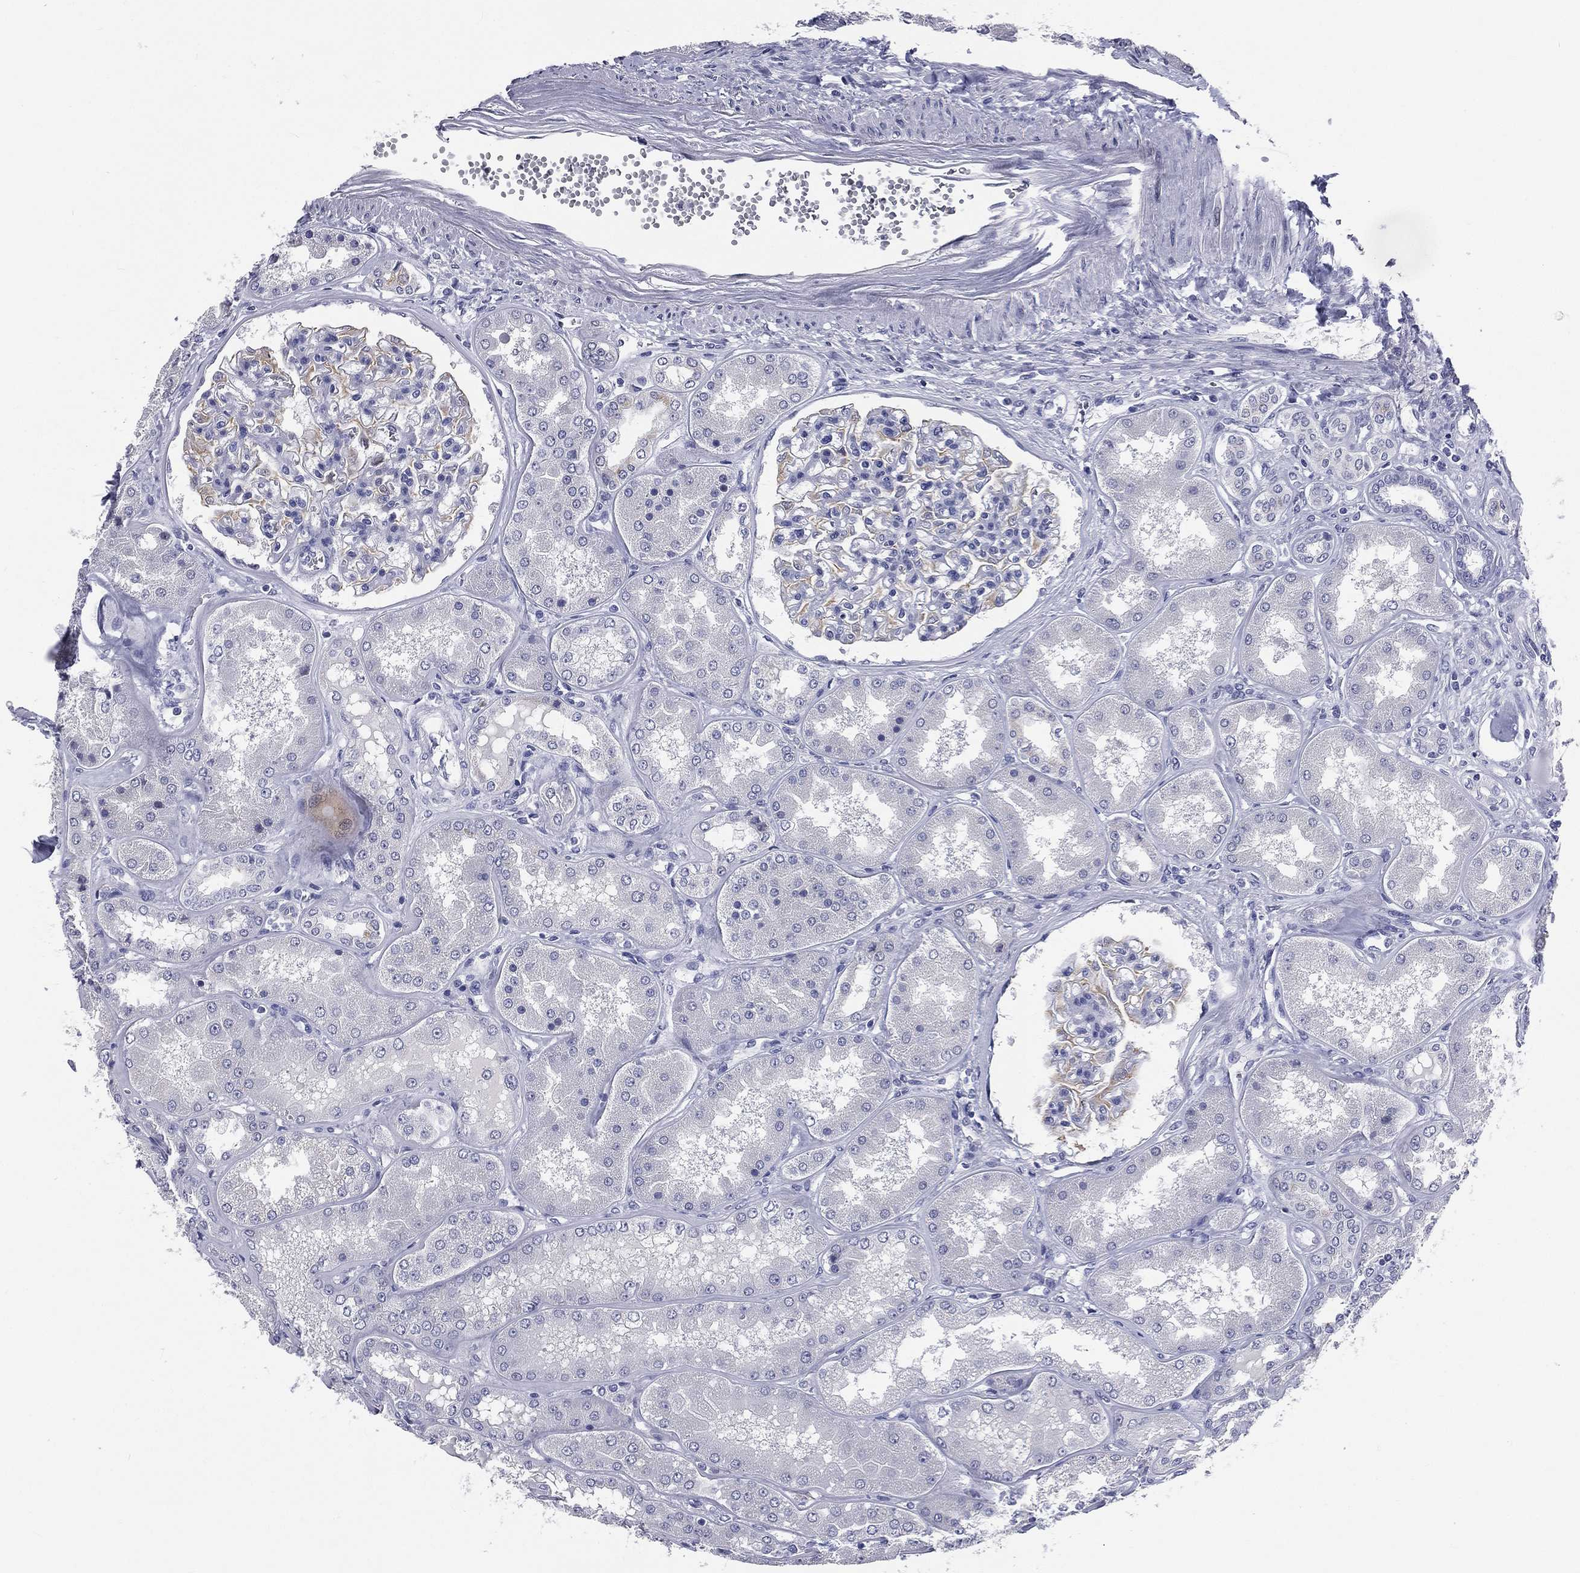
{"staining": {"intensity": "negative", "quantity": "none", "location": "none"}, "tissue": "kidney", "cell_type": "Cells in glomeruli", "image_type": "normal", "snomed": [{"axis": "morphology", "description": "Normal tissue, NOS"}, {"axis": "topography", "description": "Kidney"}], "caption": "High magnification brightfield microscopy of unremarkable kidney stained with DAB (3,3'-diaminobenzidine) (brown) and counterstained with hematoxylin (blue): cells in glomeruli show no significant positivity. Nuclei are stained in blue.", "gene": "IFT27", "patient": {"sex": "female", "age": 56}}